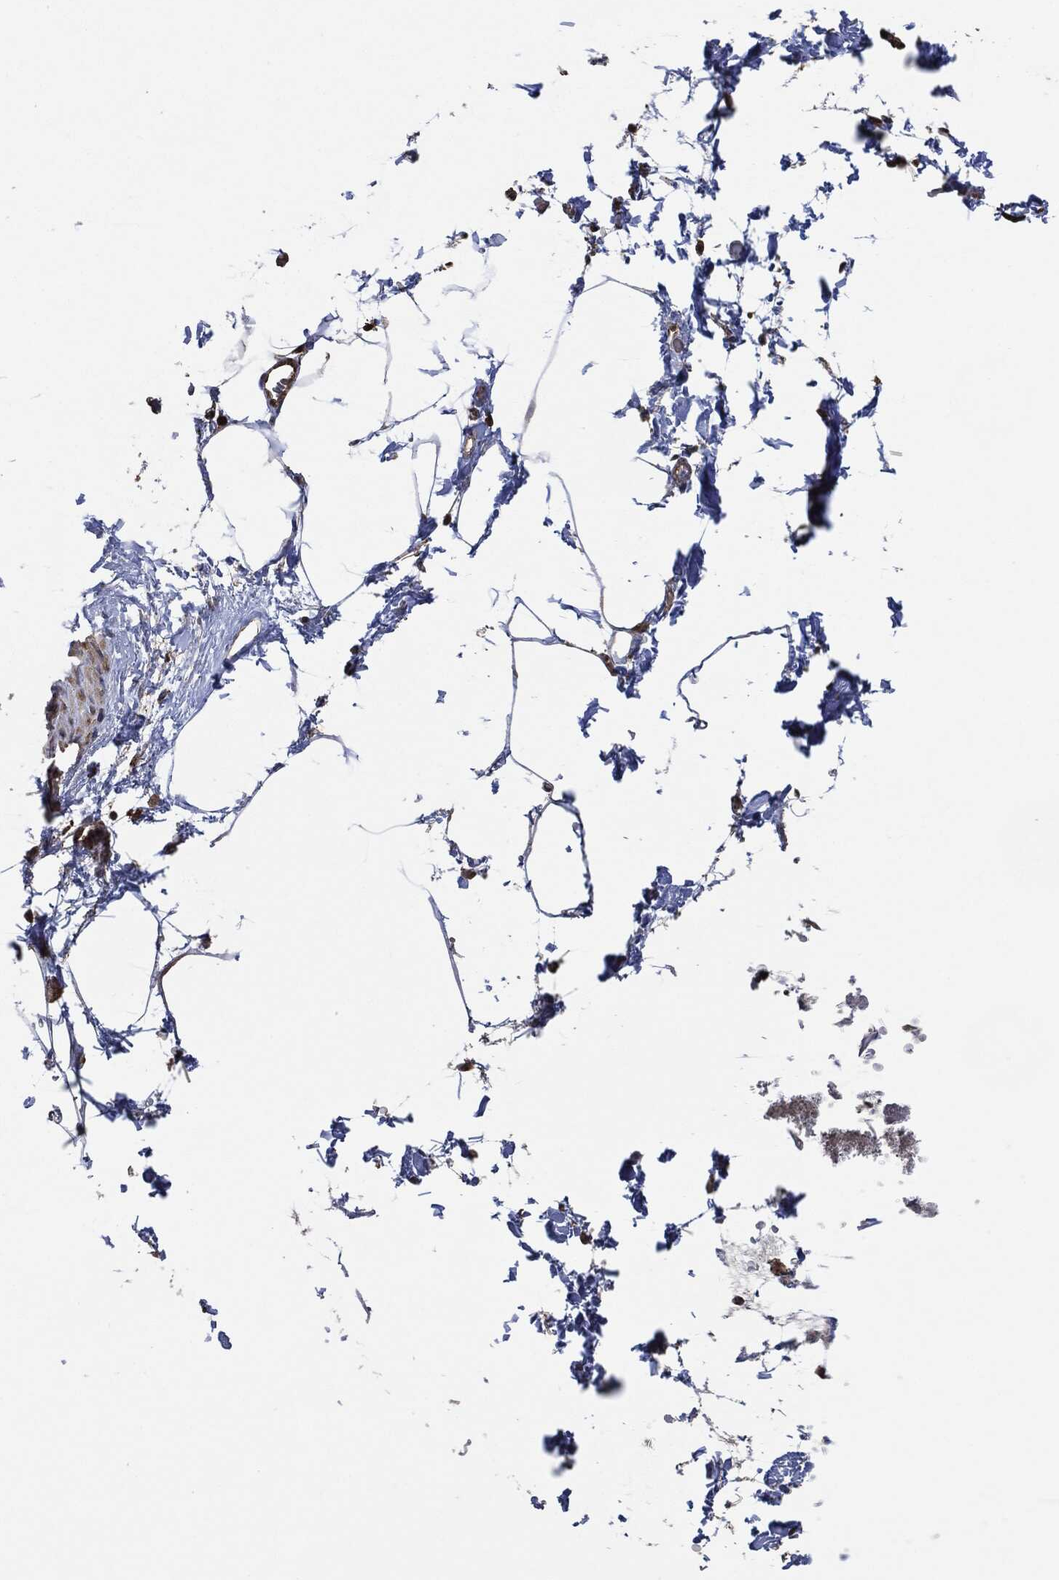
{"staining": {"intensity": "negative", "quantity": "none", "location": "none"}, "tissue": "adipose tissue", "cell_type": "Adipocytes", "image_type": "normal", "snomed": [{"axis": "morphology", "description": "Normal tissue, NOS"}, {"axis": "topography", "description": "Soft tissue"}, {"axis": "topography", "description": "Adipose tissue"}, {"axis": "topography", "description": "Vascular tissue"}, {"axis": "topography", "description": "Peripheral nerve tissue"}], "caption": "The histopathology image shows no significant expression in adipocytes of adipose tissue.", "gene": "TPT1", "patient": {"sex": "male", "age": 68}}